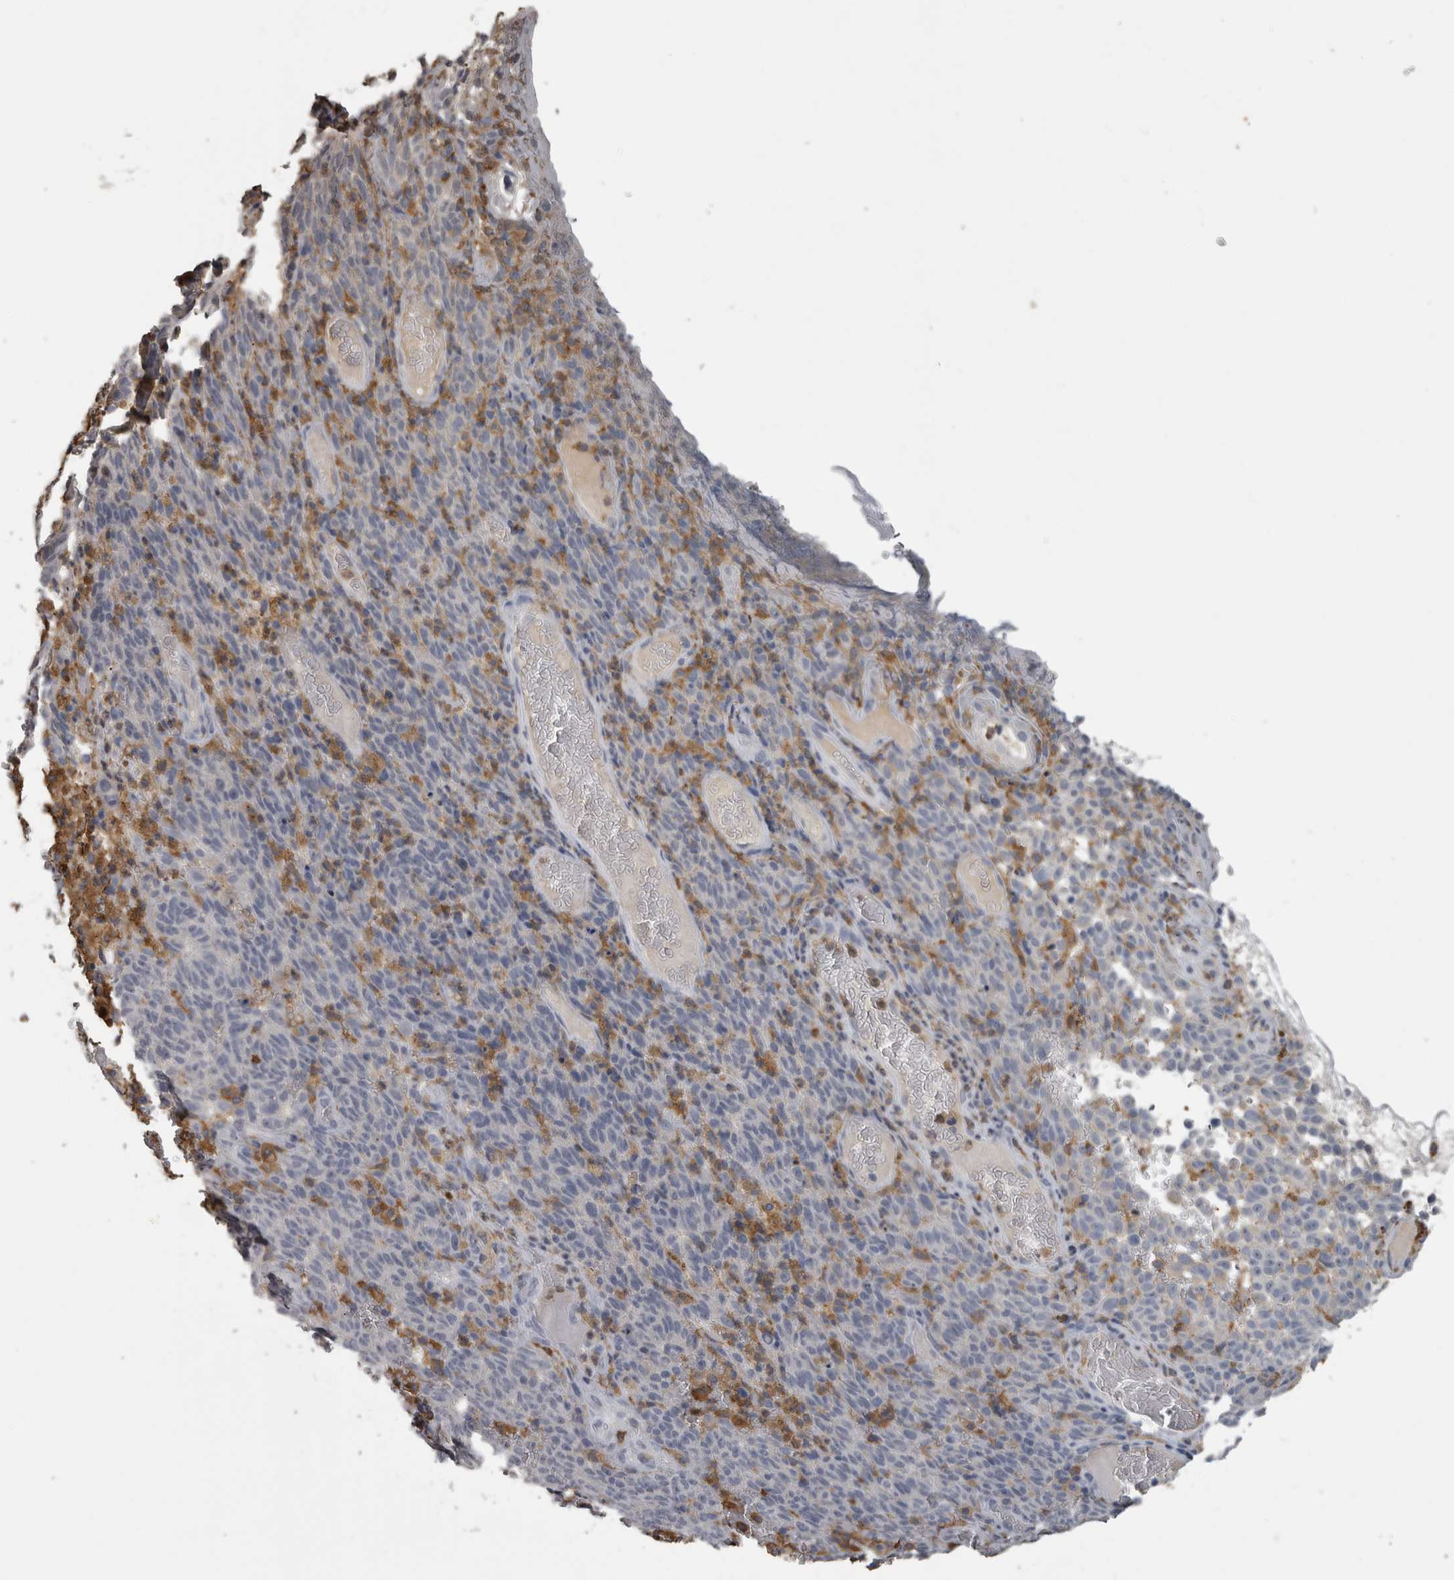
{"staining": {"intensity": "negative", "quantity": "none", "location": "none"}, "tissue": "melanoma", "cell_type": "Tumor cells", "image_type": "cancer", "snomed": [{"axis": "morphology", "description": "Malignant melanoma, NOS"}, {"axis": "topography", "description": "Skin"}], "caption": "Immunohistochemistry micrograph of neoplastic tissue: melanoma stained with DAB (3,3'-diaminobenzidine) reveals no significant protein positivity in tumor cells. Nuclei are stained in blue.", "gene": "PIK3AP1", "patient": {"sex": "female", "age": 82}}